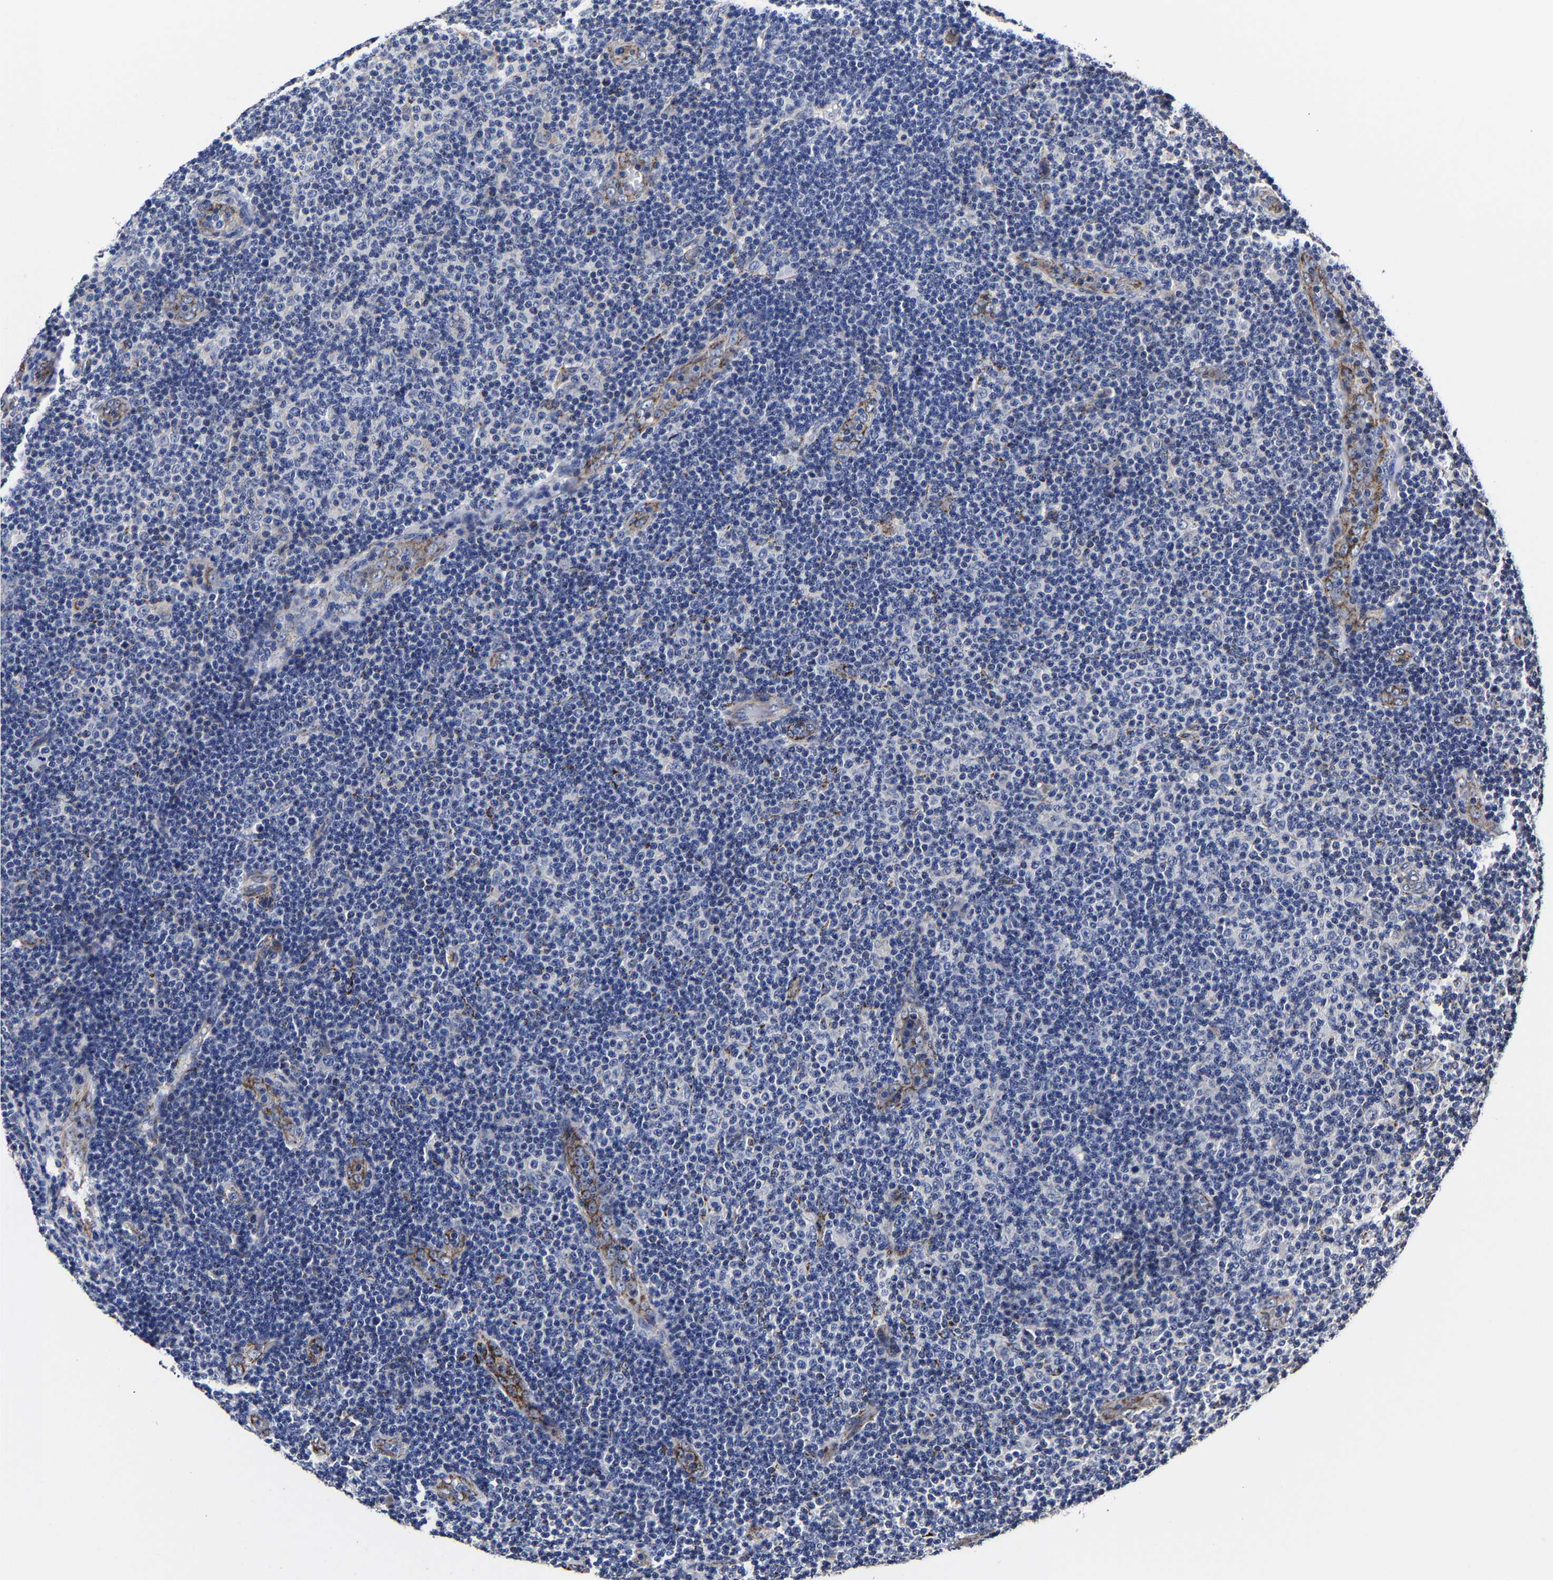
{"staining": {"intensity": "negative", "quantity": "none", "location": "none"}, "tissue": "lymphoma", "cell_type": "Tumor cells", "image_type": "cancer", "snomed": [{"axis": "morphology", "description": "Malignant lymphoma, non-Hodgkin's type, Low grade"}, {"axis": "topography", "description": "Lymph node"}], "caption": "Tumor cells are negative for brown protein staining in low-grade malignant lymphoma, non-Hodgkin's type.", "gene": "AASS", "patient": {"sex": "male", "age": 83}}